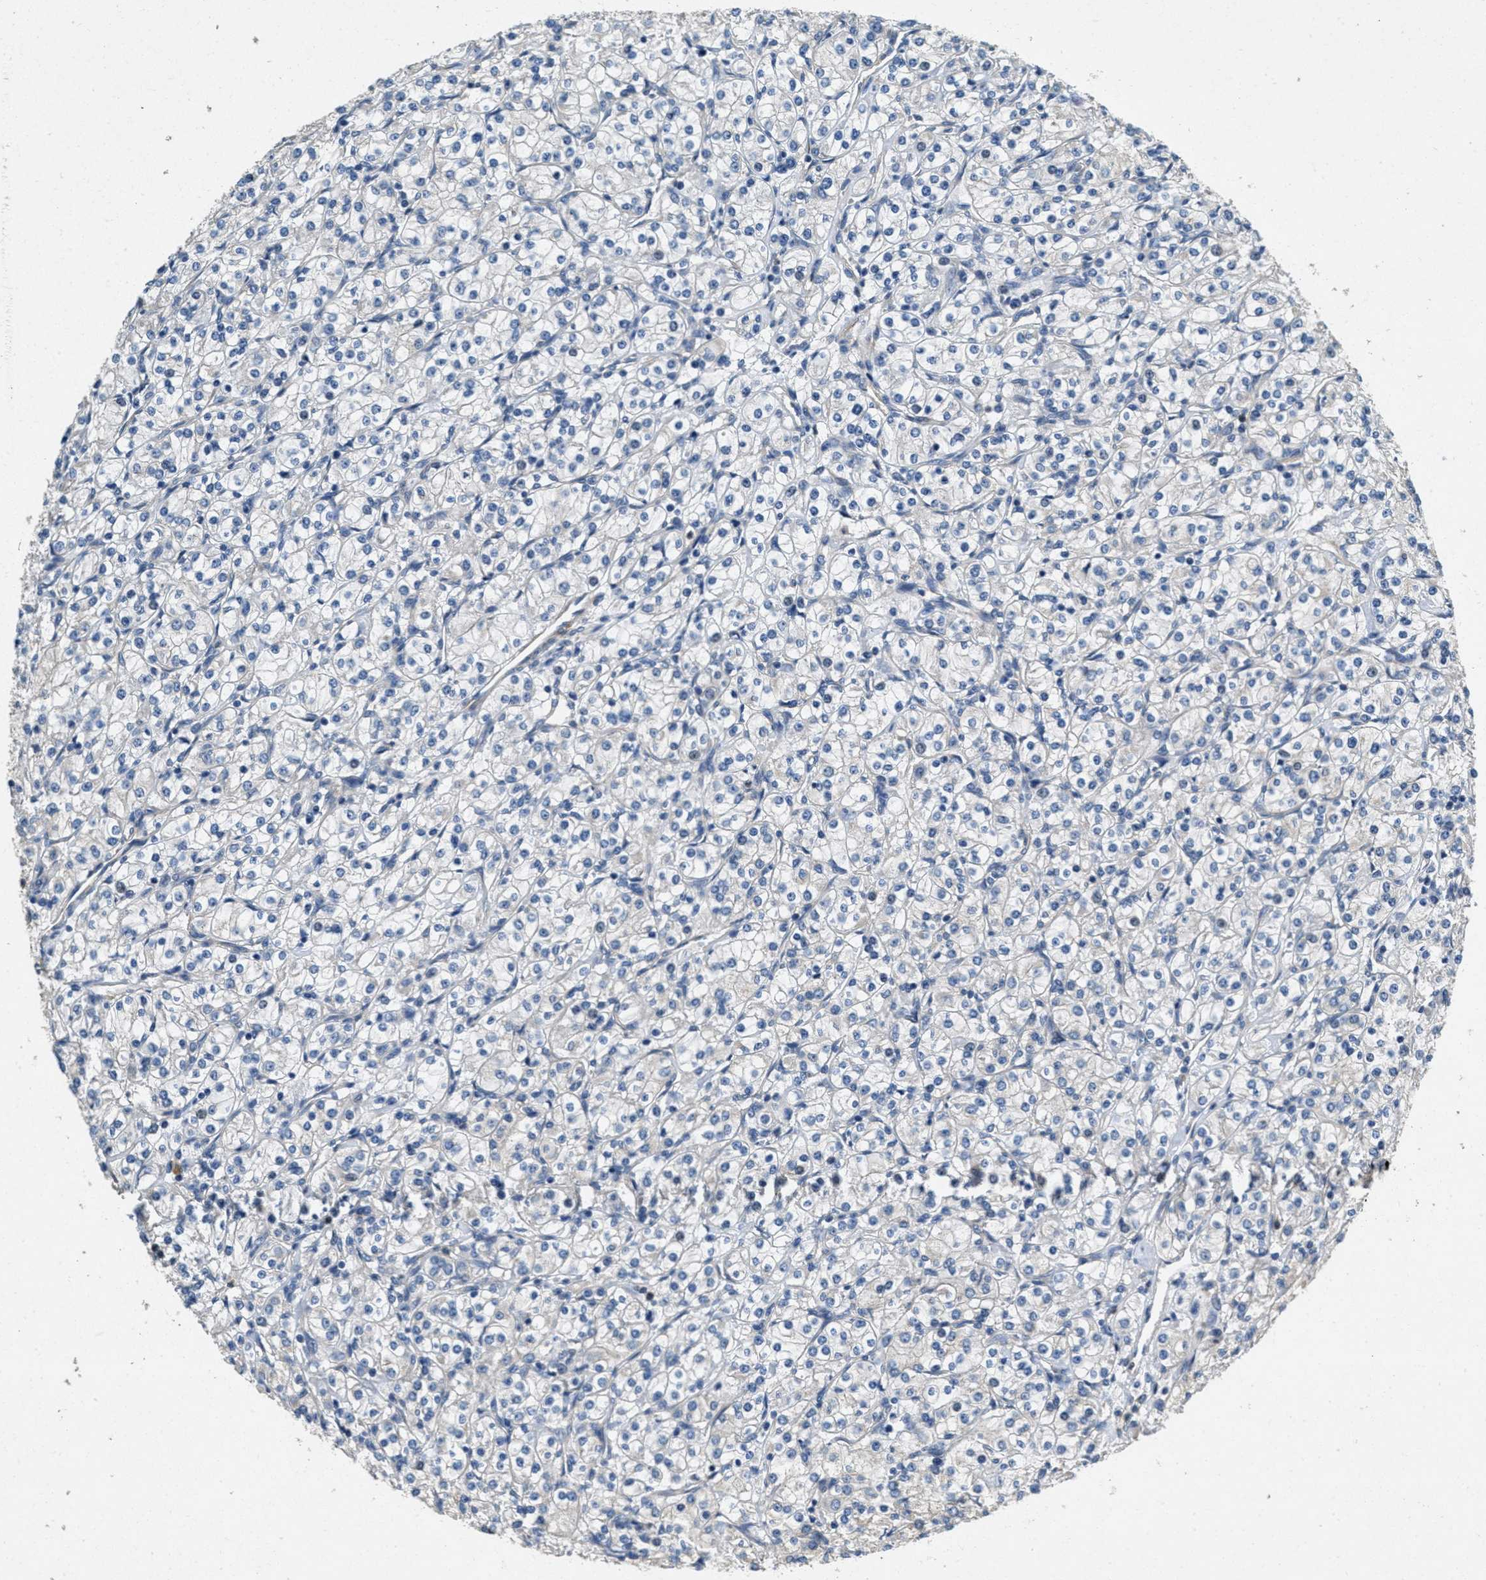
{"staining": {"intensity": "negative", "quantity": "none", "location": "none"}, "tissue": "renal cancer", "cell_type": "Tumor cells", "image_type": "cancer", "snomed": [{"axis": "morphology", "description": "Adenocarcinoma, NOS"}, {"axis": "topography", "description": "Kidney"}], "caption": "Protein analysis of renal cancer exhibits no significant expression in tumor cells. (DAB IHC, high magnification).", "gene": "TOMM70", "patient": {"sex": "male", "age": 77}}